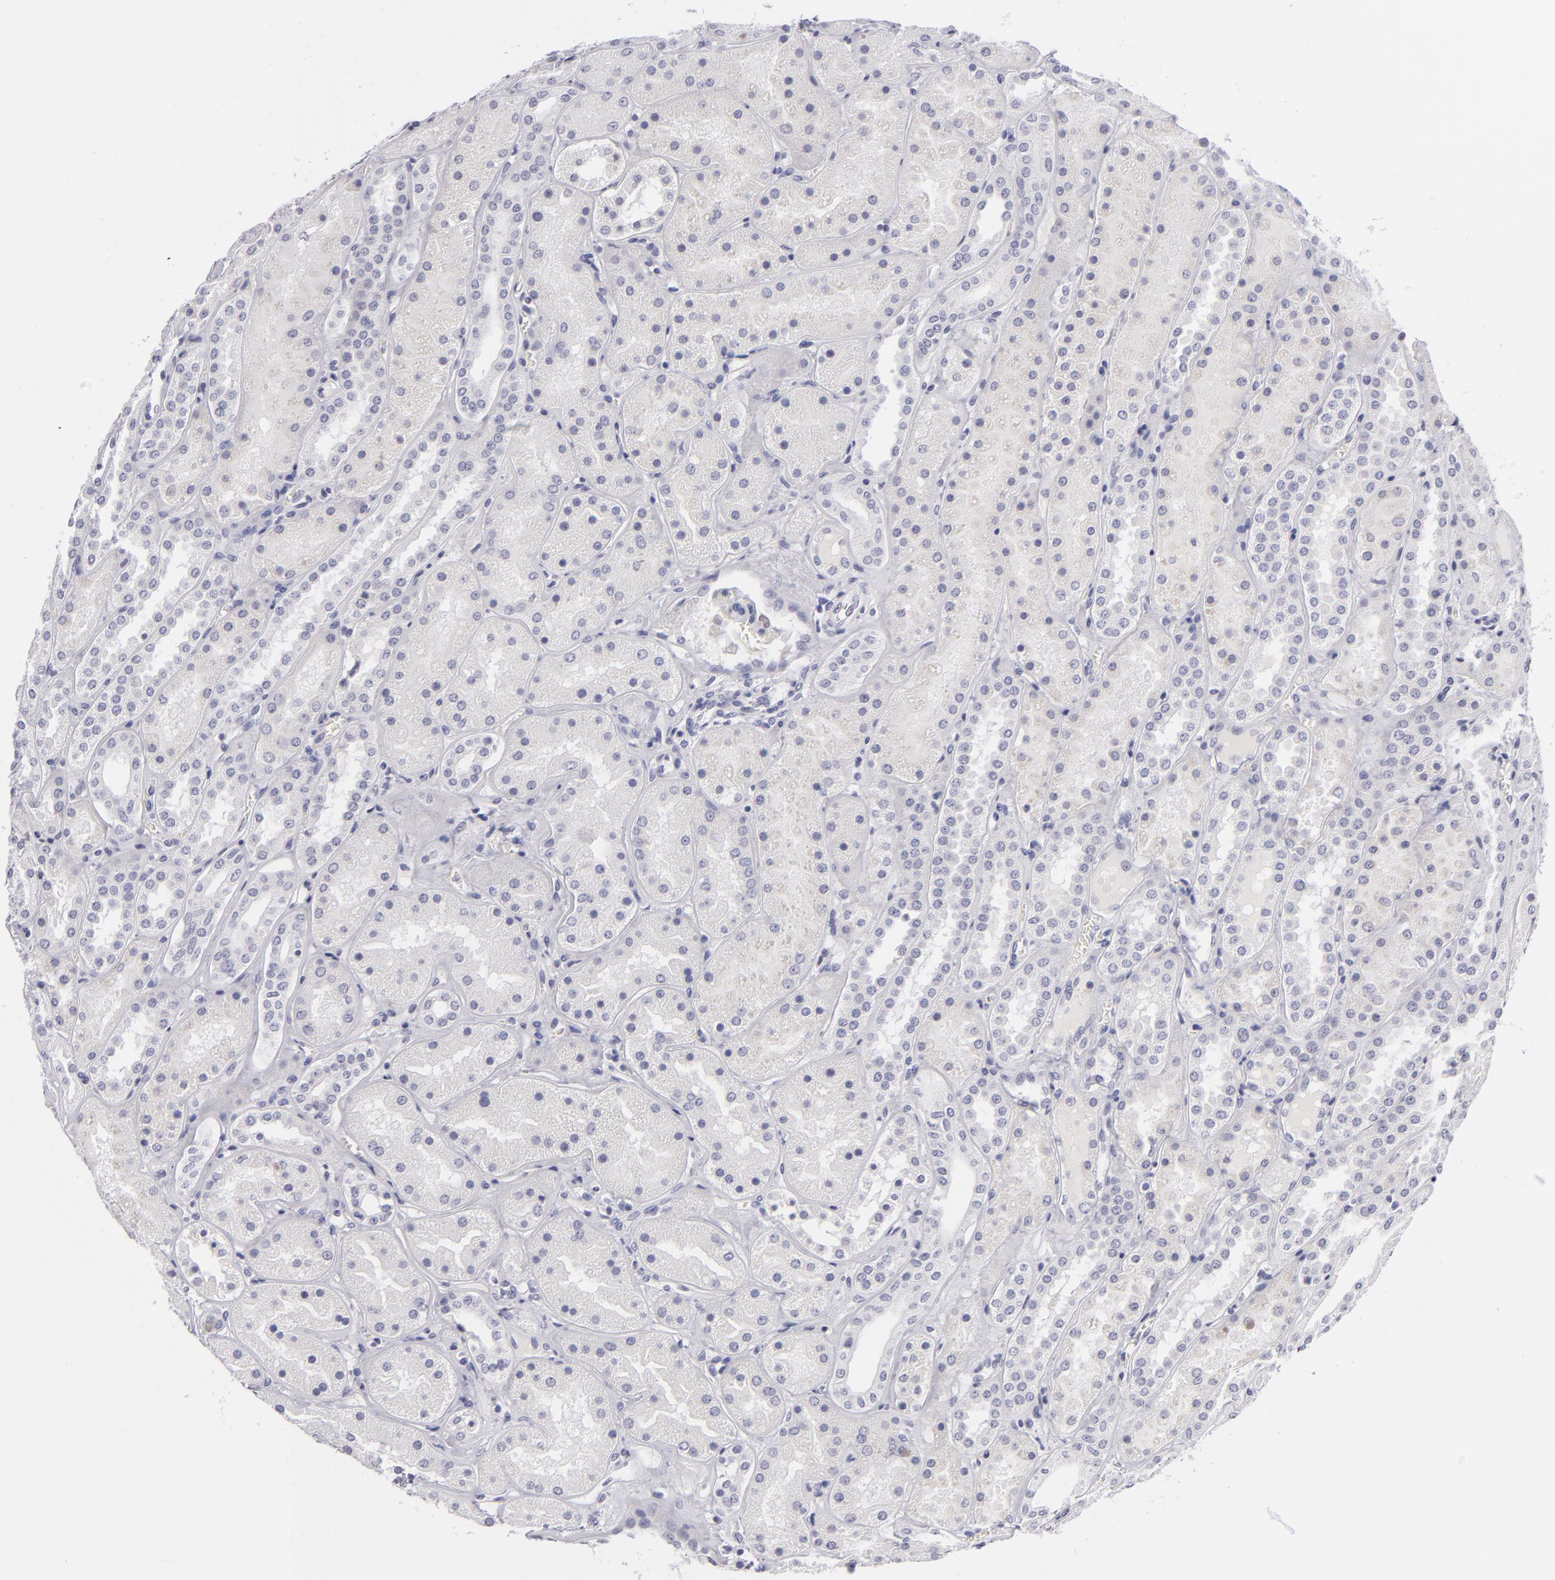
{"staining": {"intensity": "negative", "quantity": "none", "location": "none"}, "tissue": "kidney", "cell_type": "Cells in glomeruli", "image_type": "normal", "snomed": [{"axis": "morphology", "description": "Normal tissue, NOS"}, {"axis": "topography", "description": "Kidney"}], "caption": "IHC image of benign kidney: kidney stained with DAB demonstrates no significant protein staining in cells in glomeruli. The staining is performed using DAB brown chromogen with nuclei counter-stained in using hematoxylin.", "gene": "TNNC1", "patient": {"sex": "male", "age": 28}}